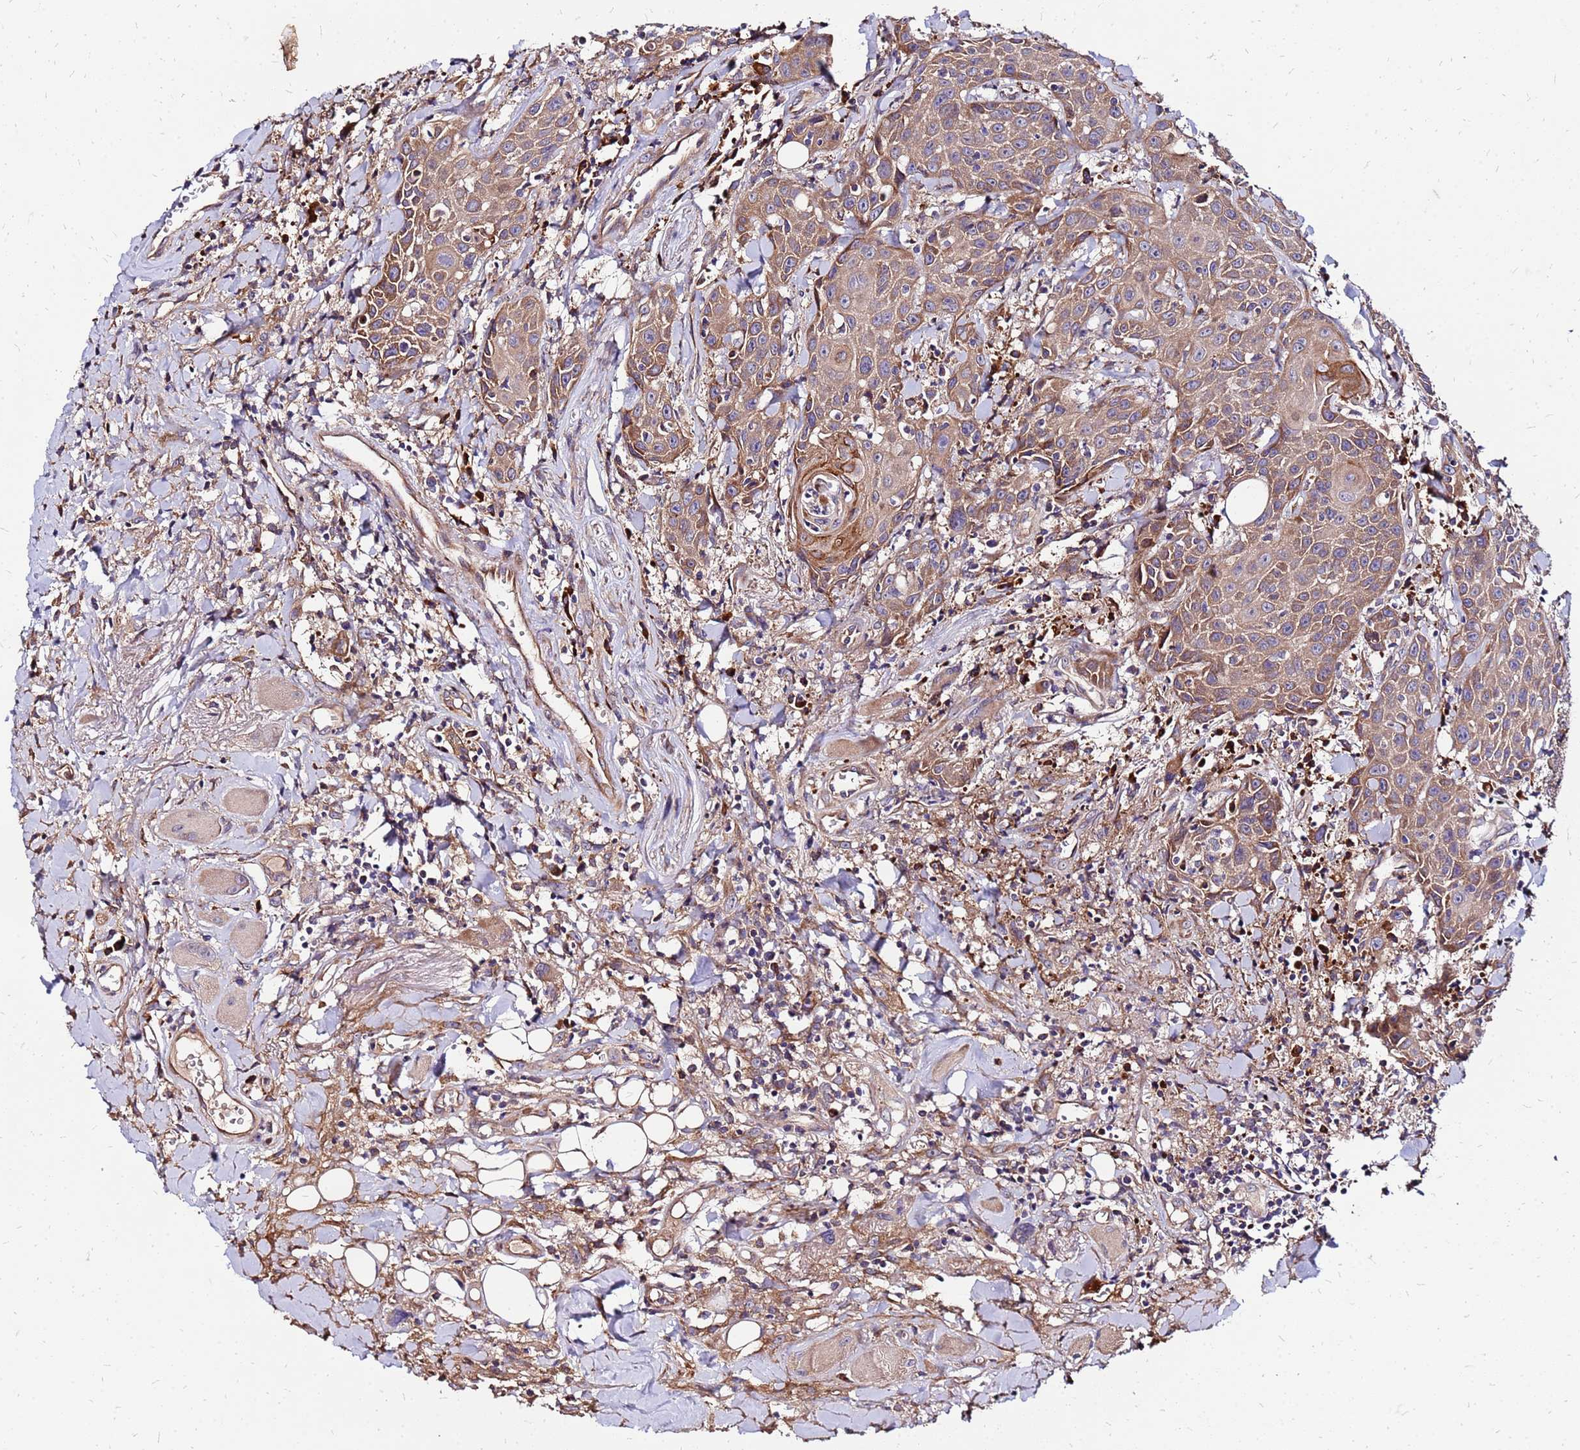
{"staining": {"intensity": "moderate", "quantity": ">75%", "location": "cytoplasmic/membranous"}, "tissue": "head and neck cancer", "cell_type": "Tumor cells", "image_type": "cancer", "snomed": [{"axis": "morphology", "description": "Squamous cell carcinoma, NOS"}, {"axis": "topography", "description": "Oral tissue"}, {"axis": "topography", "description": "Head-Neck"}], "caption": "This is a histology image of immunohistochemistry staining of head and neck cancer, which shows moderate staining in the cytoplasmic/membranous of tumor cells.", "gene": "VMO1", "patient": {"sex": "female", "age": 82}}